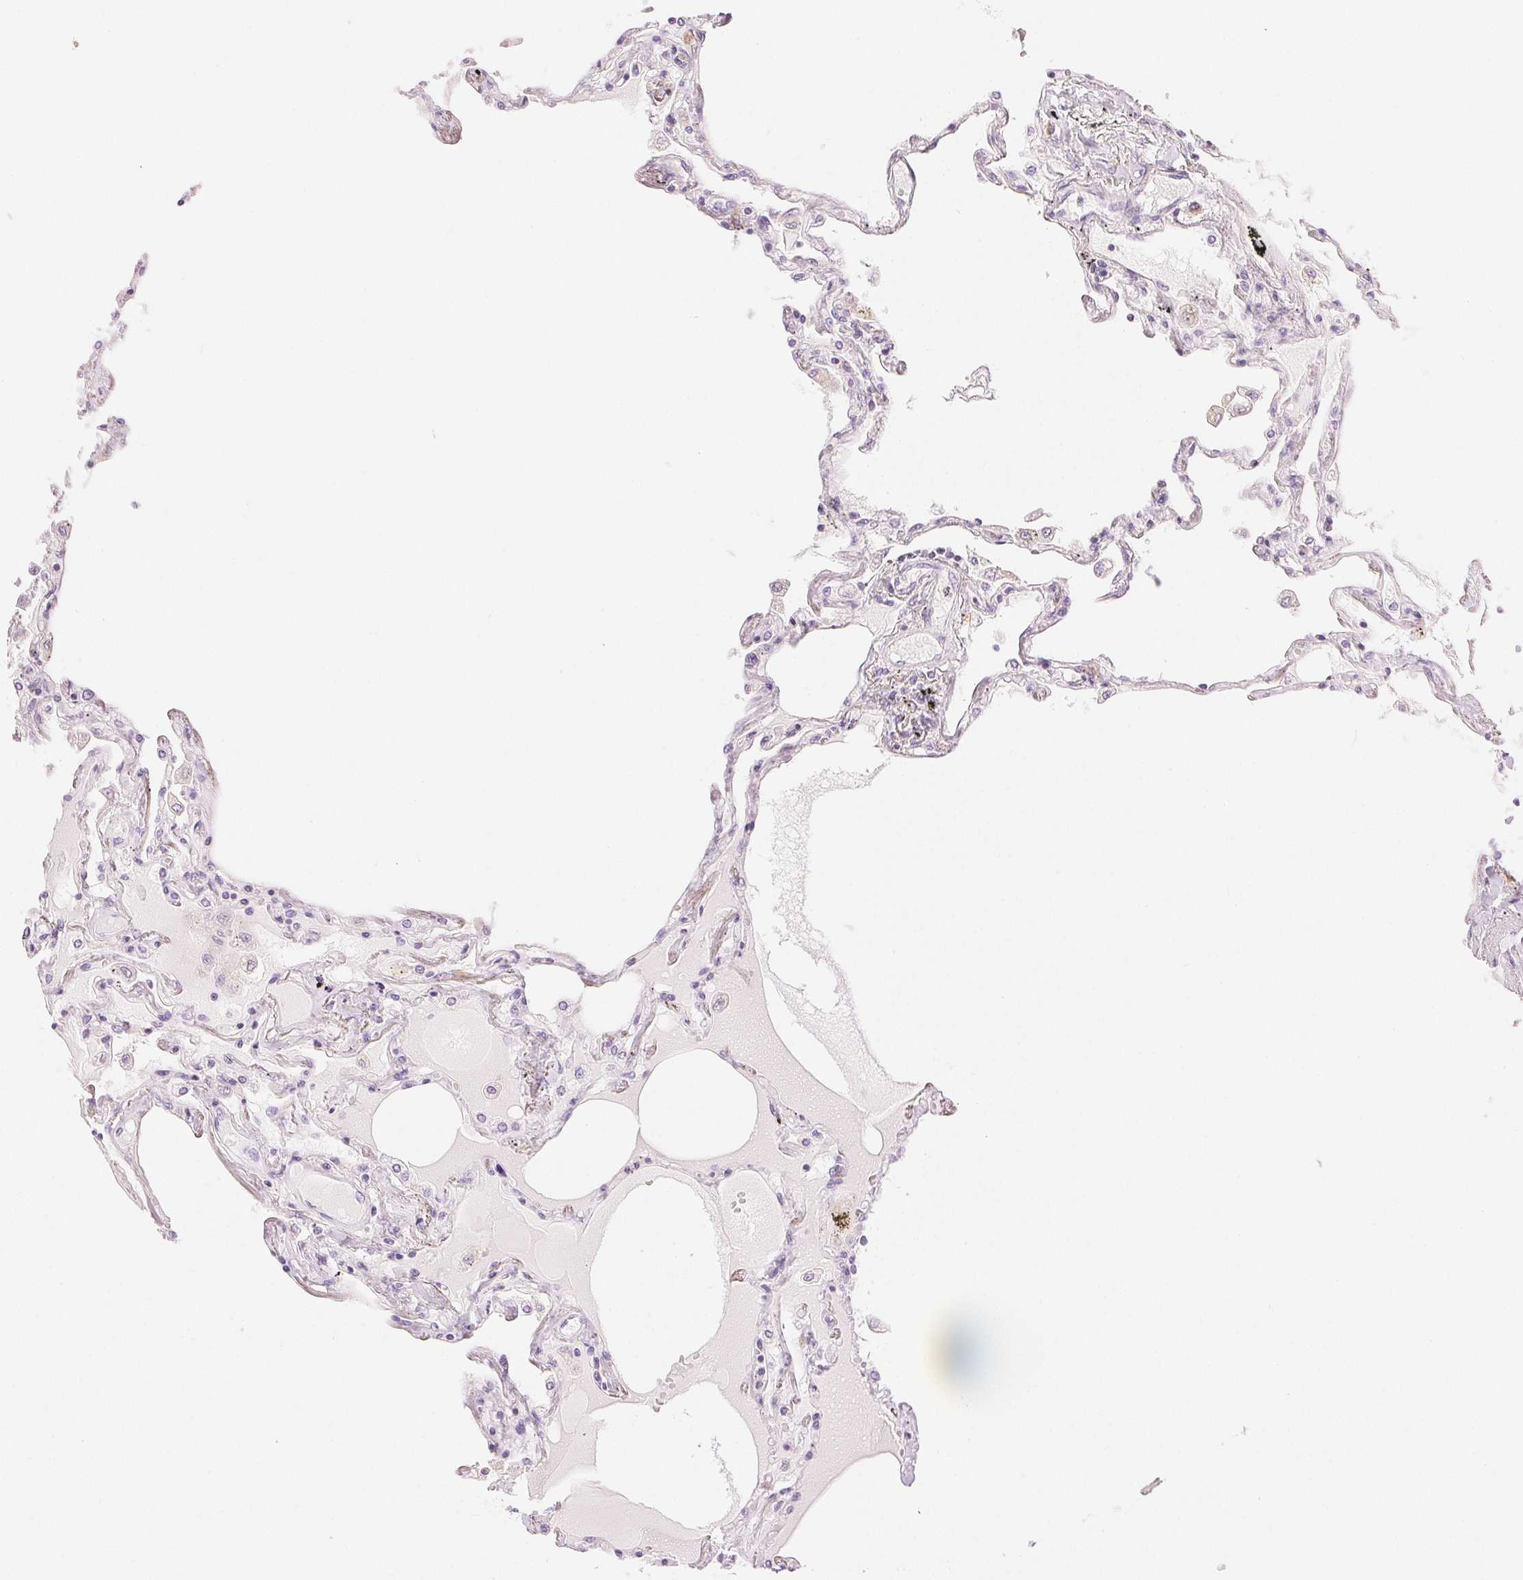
{"staining": {"intensity": "negative", "quantity": "none", "location": "none"}, "tissue": "lung", "cell_type": "Alveolar cells", "image_type": "normal", "snomed": [{"axis": "morphology", "description": "Normal tissue, NOS"}, {"axis": "morphology", "description": "Adenocarcinoma, NOS"}, {"axis": "topography", "description": "Cartilage tissue"}, {"axis": "topography", "description": "Lung"}], "caption": "Immunohistochemistry of unremarkable lung displays no positivity in alveolar cells.", "gene": "SLC5A2", "patient": {"sex": "female", "age": 67}}